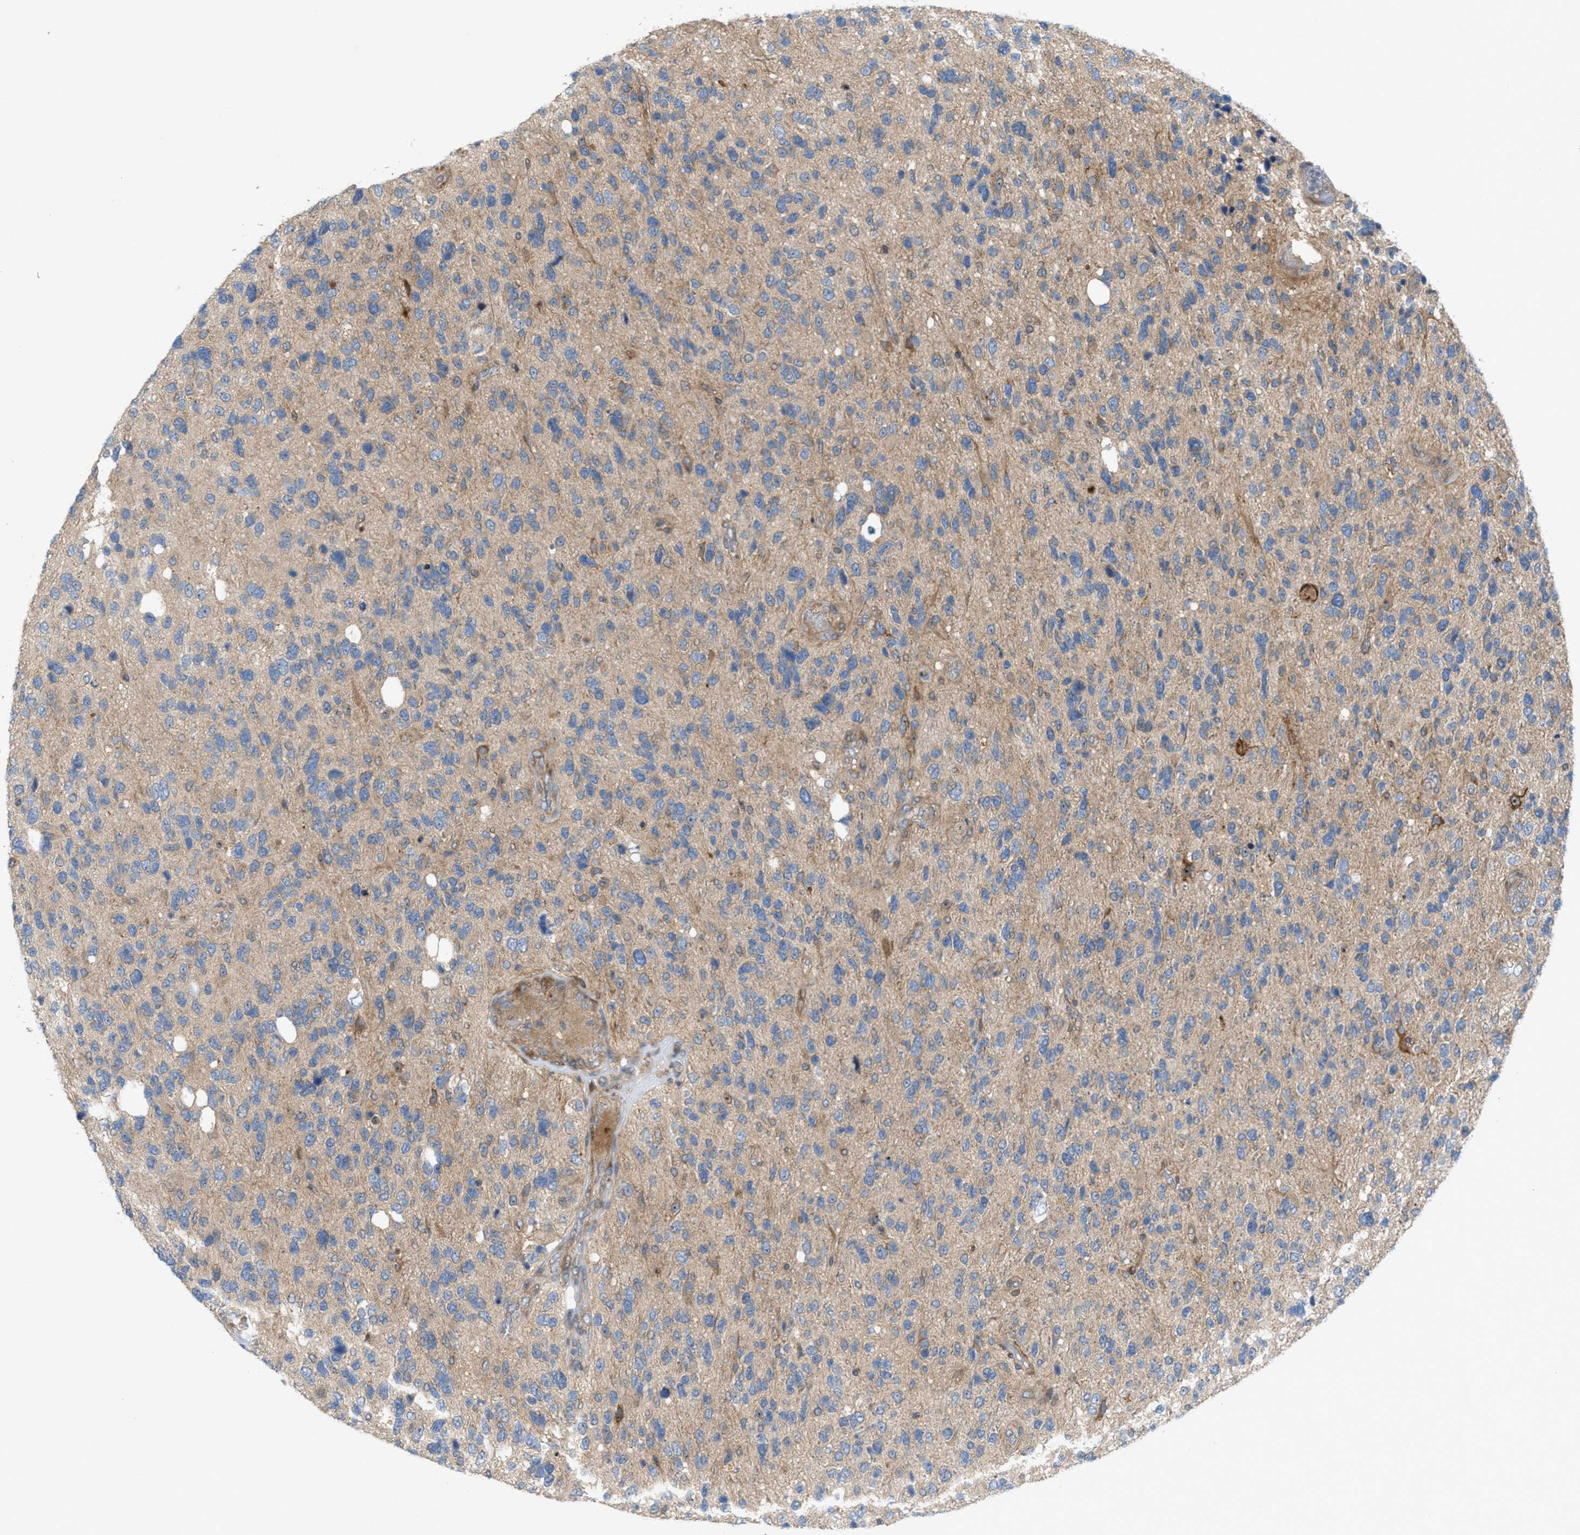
{"staining": {"intensity": "weak", "quantity": "<25%", "location": "cytoplasmic/membranous"}, "tissue": "glioma", "cell_type": "Tumor cells", "image_type": "cancer", "snomed": [{"axis": "morphology", "description": "Glioma, malignant, High grade"}, {"axis": "topography", "description": "Brain"}], "caption": "Immunohistochemical staining of malignant glioma (high-grade) exhibits no significant positivity in tumor cells.", "gene": "CYB5D1", "patient": {"sex": "female", "age": 58}}